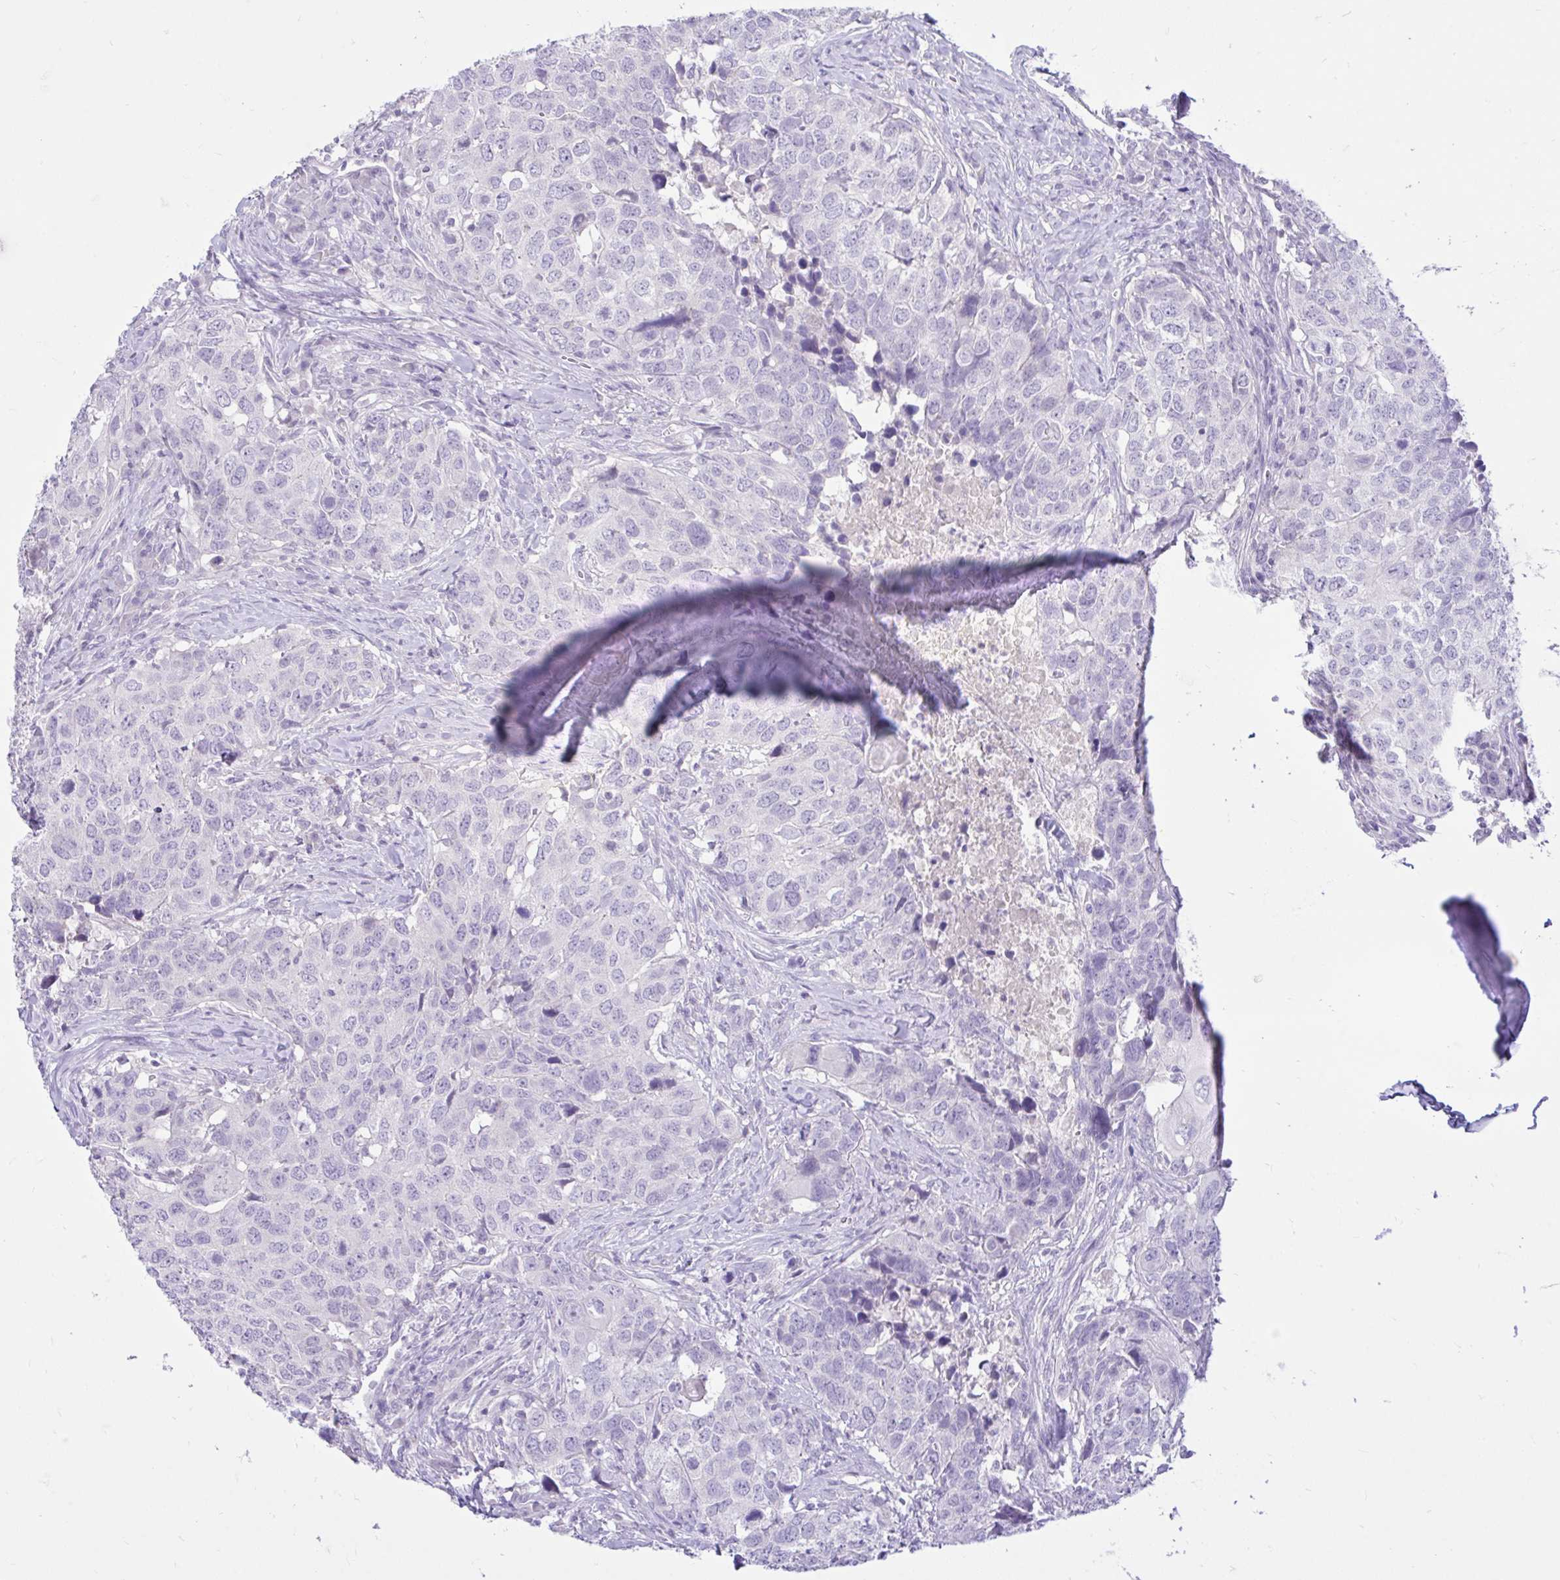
{"staining": {"intensity": "negative", "quantity": "none", "location": "none"}, "tissue": "head and neck cancer", "cell_type": "Tumor cells", "image_type": "cancer", "snomed": [{"axis": "morphology", "description": "Normal tissue, NOS"}, {"axis": "morphology", "description": "Squamous cell carcinoma, NOS"}, {"axis": "topography", "description": "Skeletal muscle"}, {"axis": "topography", "description": "Vascular tissue"}, {"axis": "topography", "description": "Peripheral nerve tissue"}, {"axis": "topography", "description": "Head-Neck"}], "caption": "Immunohistochemistry (IHC) of head and neck cancer (squamous cell carcinoma) shows no positivity in tumor cells.", "gene": "ZNF101", "patient": {"sex": "male", "age": 66}}